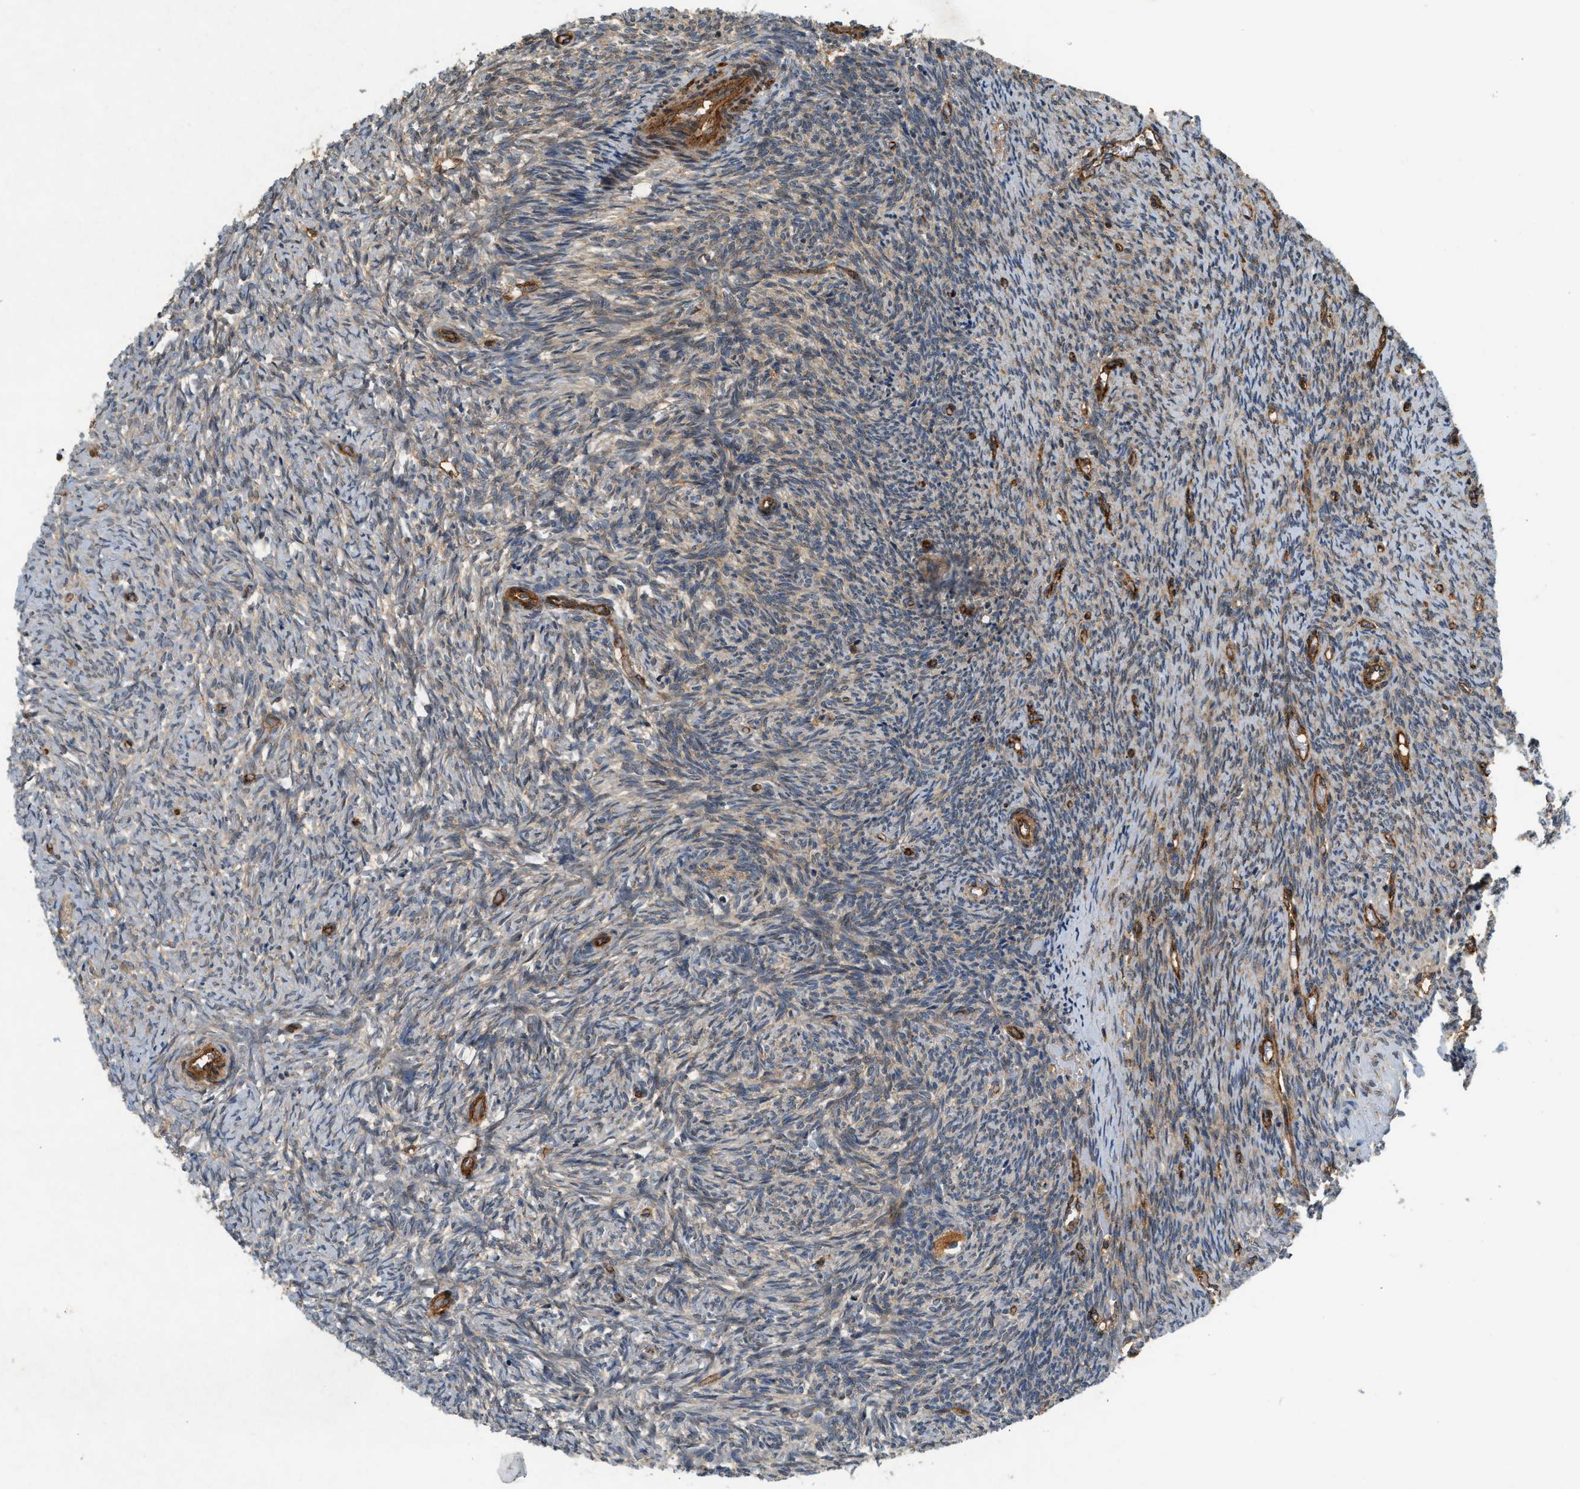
{"staining": {"intensity": "moderate", "quantity": "25%-75%", "location": "cytoplasmic/membranous"}, "tissue": "ovary", "cell_type": "Ovarian stroma cells", "image_type": "normal", "snomed": [{"axis": "morphology", "description": "Normal tissue, NOS"}, {"axis": "topography", "description": "Ovary"}], "caption": "Ovarian stroma cells demonstrate moderate cytoplasmic/membranous positivity in about 25%-75% of cells in normal ovary. The protein of interest is stained brown, and the nuclei are stained in blue (DAB IHC with brightfield microscopy, high magnification).", "gene": "HIP1", "patient": {"sex": "female", "age": 41}}